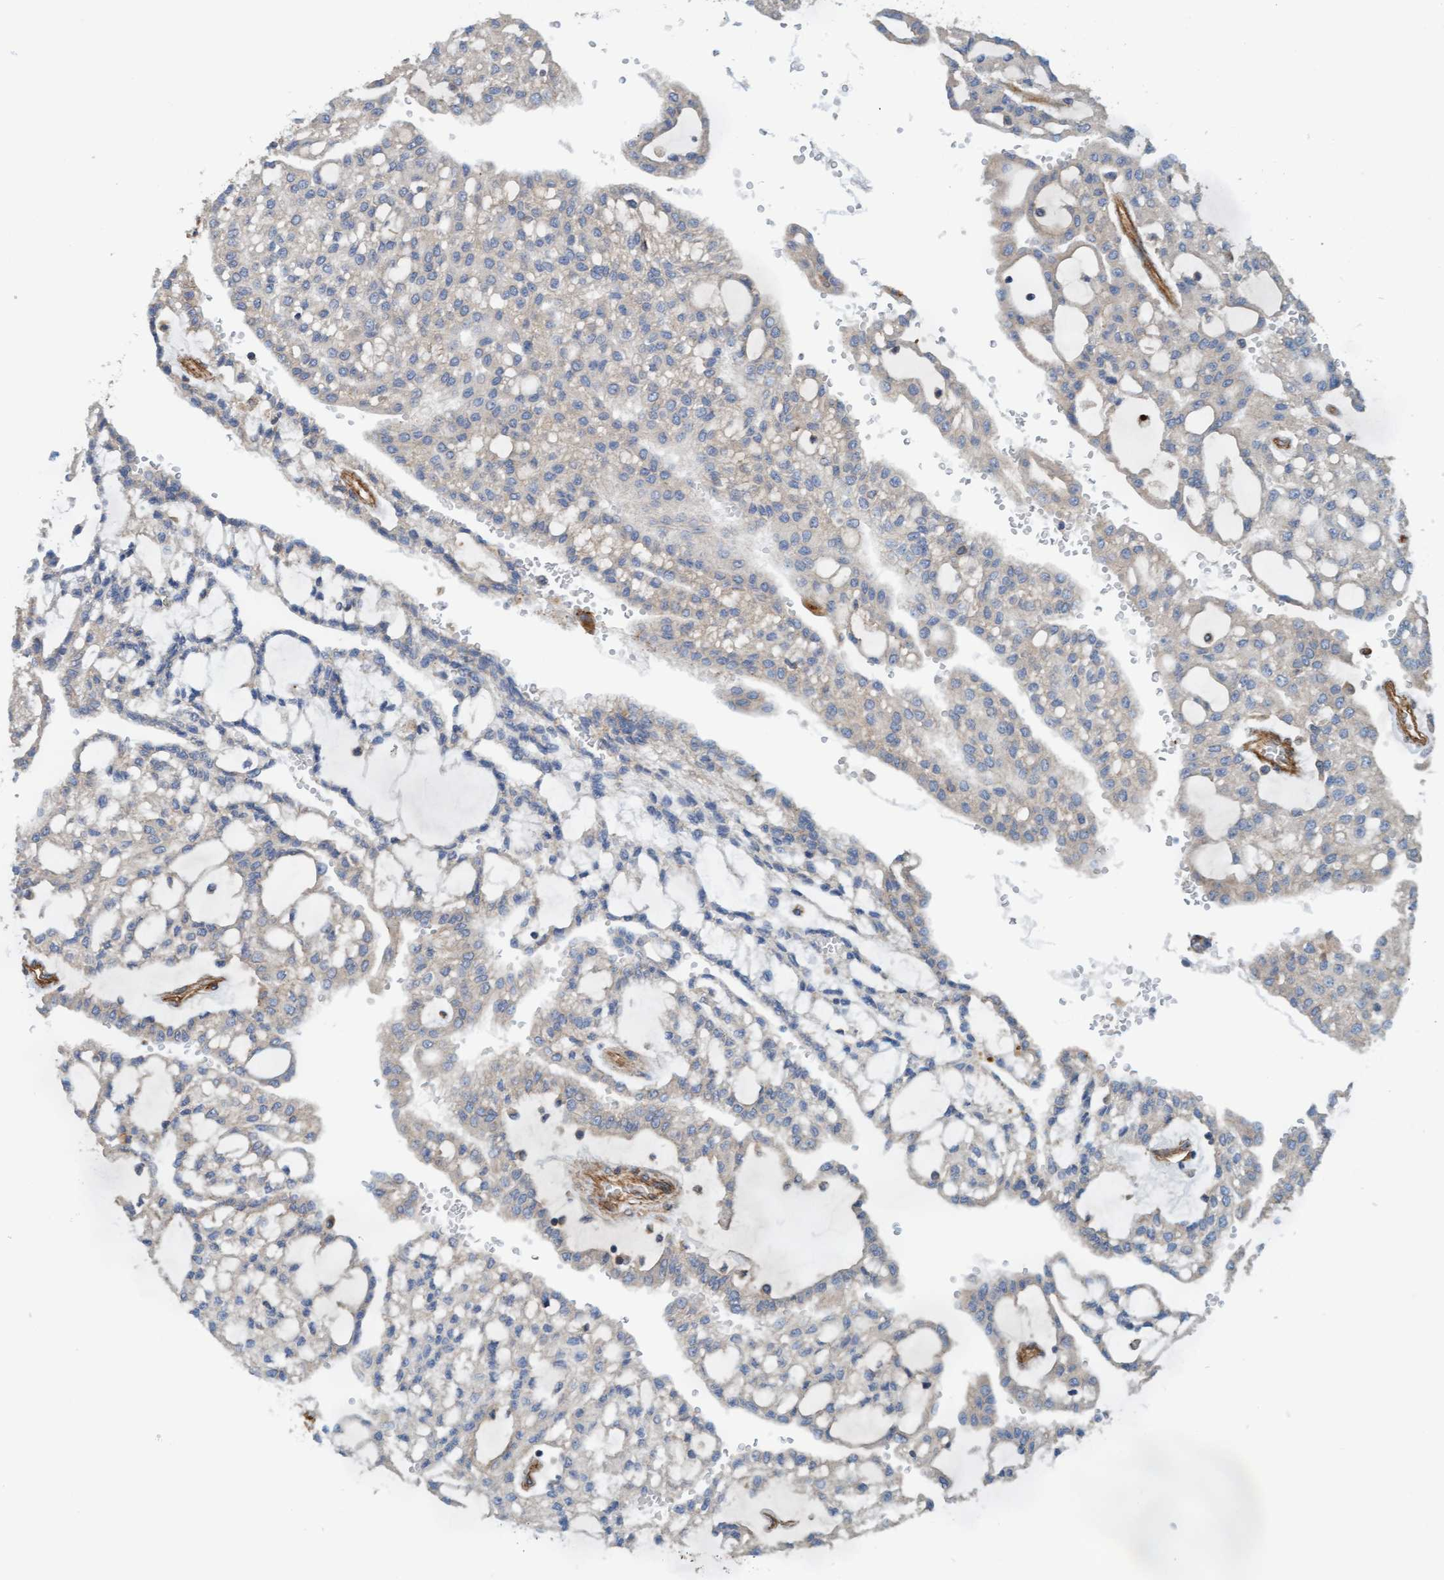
{"staining": {"intensity": "negative", "quantity": "none", "location": "none"}, "tissue": "renal cancer", "cell_type": "Tumor cells", "image_type": "cancer", "snomed": [{"axis": "morphology", "description": "Adenocarcinoma, NOS"}, {"axis": "topography", "description": "Kidney"}], "caption": "A high-resolution histopathology image shows immunohistochemistry staining of renal cancer (adenocarcinoma), which exhibits no significant expression in tumor cells.", "gene": "STXBP4", "patient": {"sex": "male", "age": 63}}